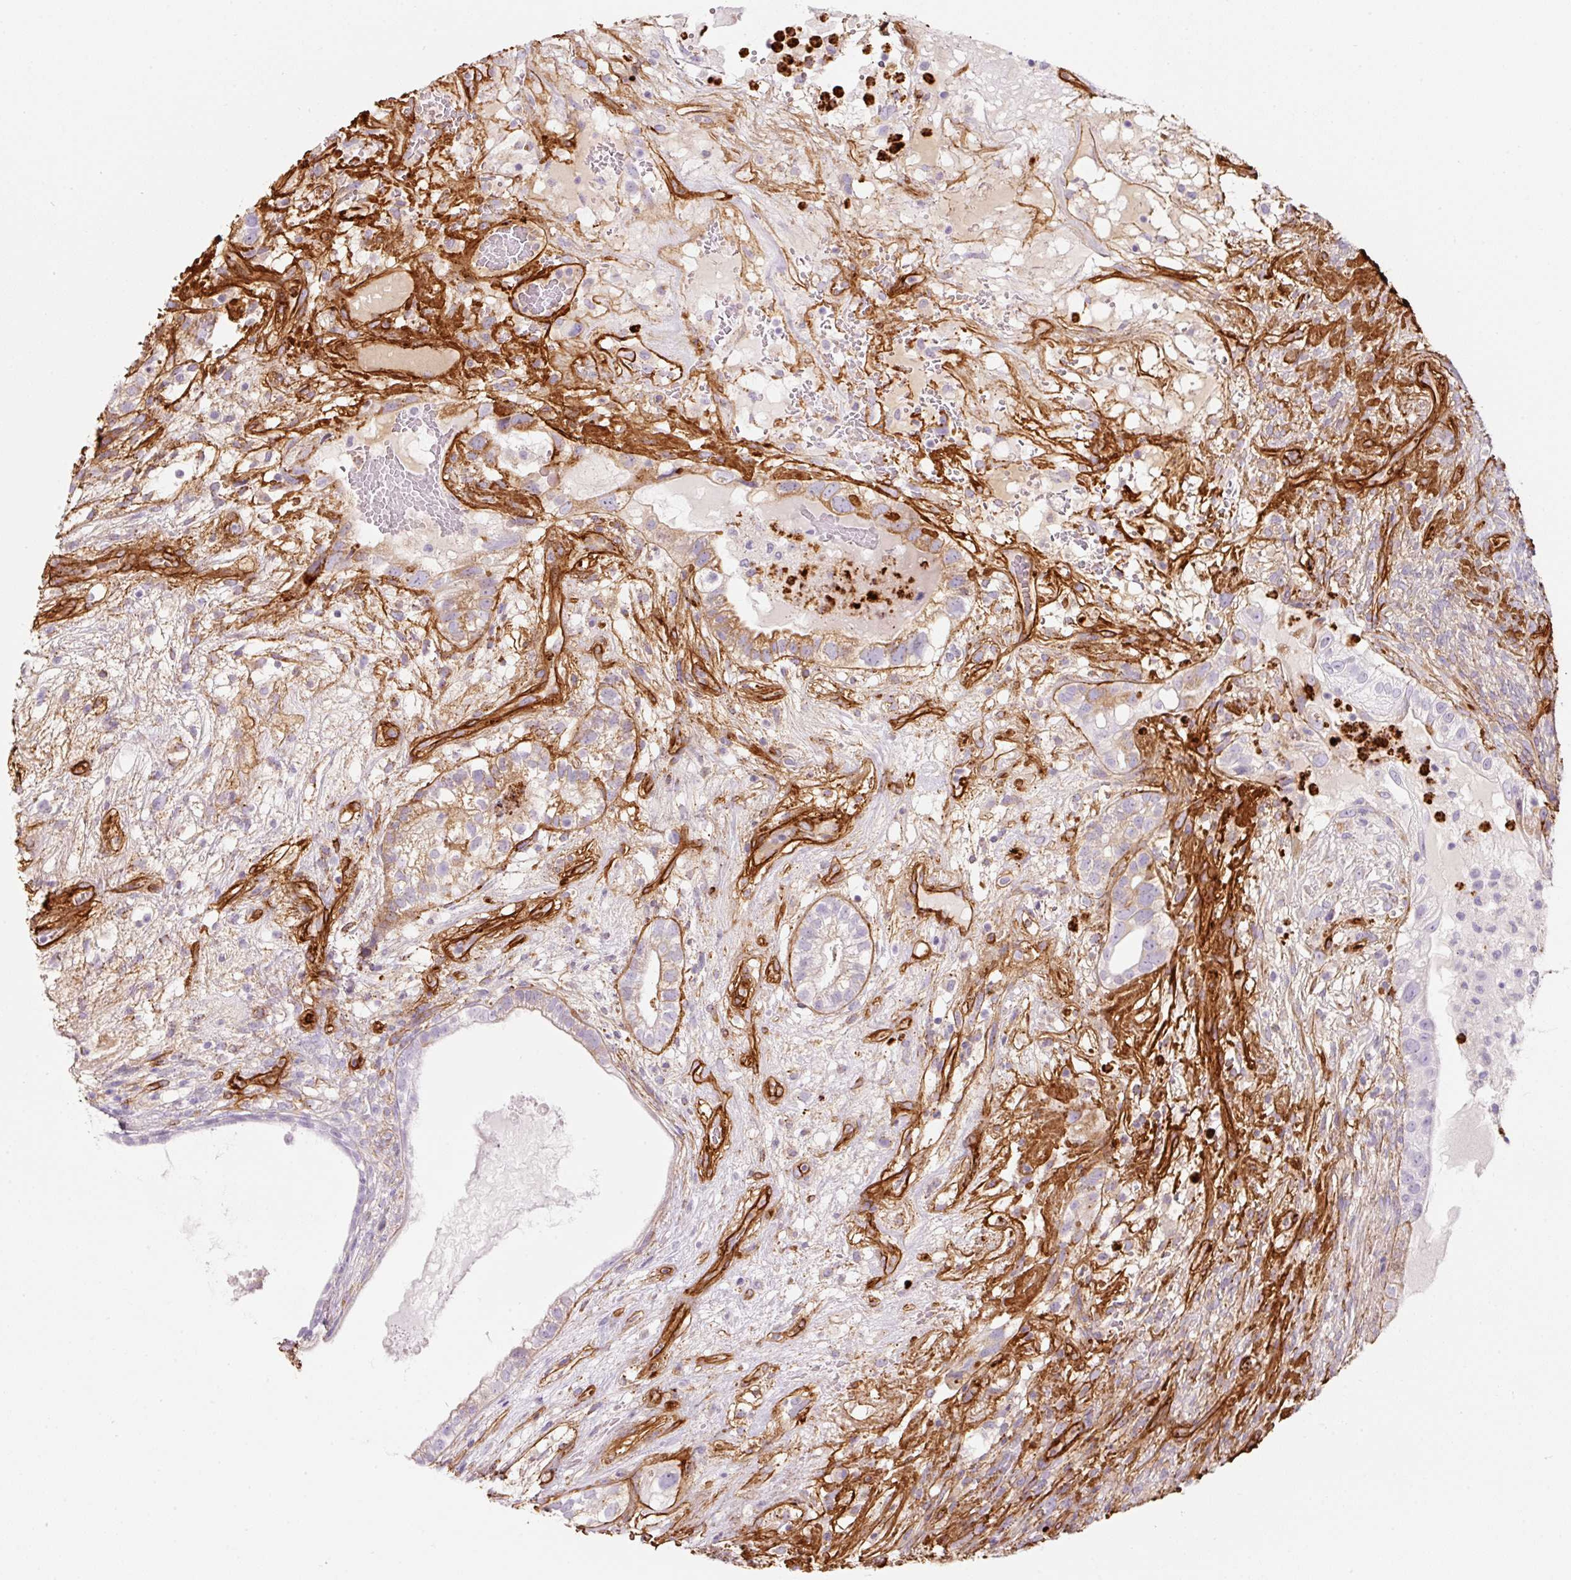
{"staining": {"intensity": "negative", "quantity": "none", "location": "none"}, "tissue": "testis cancer", "cell_type": "Tumor cells", "image_type": "cancer", "snomed": [{"axis": "morphology", "description": "Seminoma, NOS"}, {"axis": "morphology", "description": "Carcinoma, Embryonal, NOS"}, {"axis": "topography", "description": "Testis"}], "caption": "Immunohistochemistry histopathology image of neoplastic tissue: human testis cancer stained with DAB exhibits no significant protein staining in tumor cells.", "gene": "LOXL4", "patient": {"sex": "male", "age": 41}}